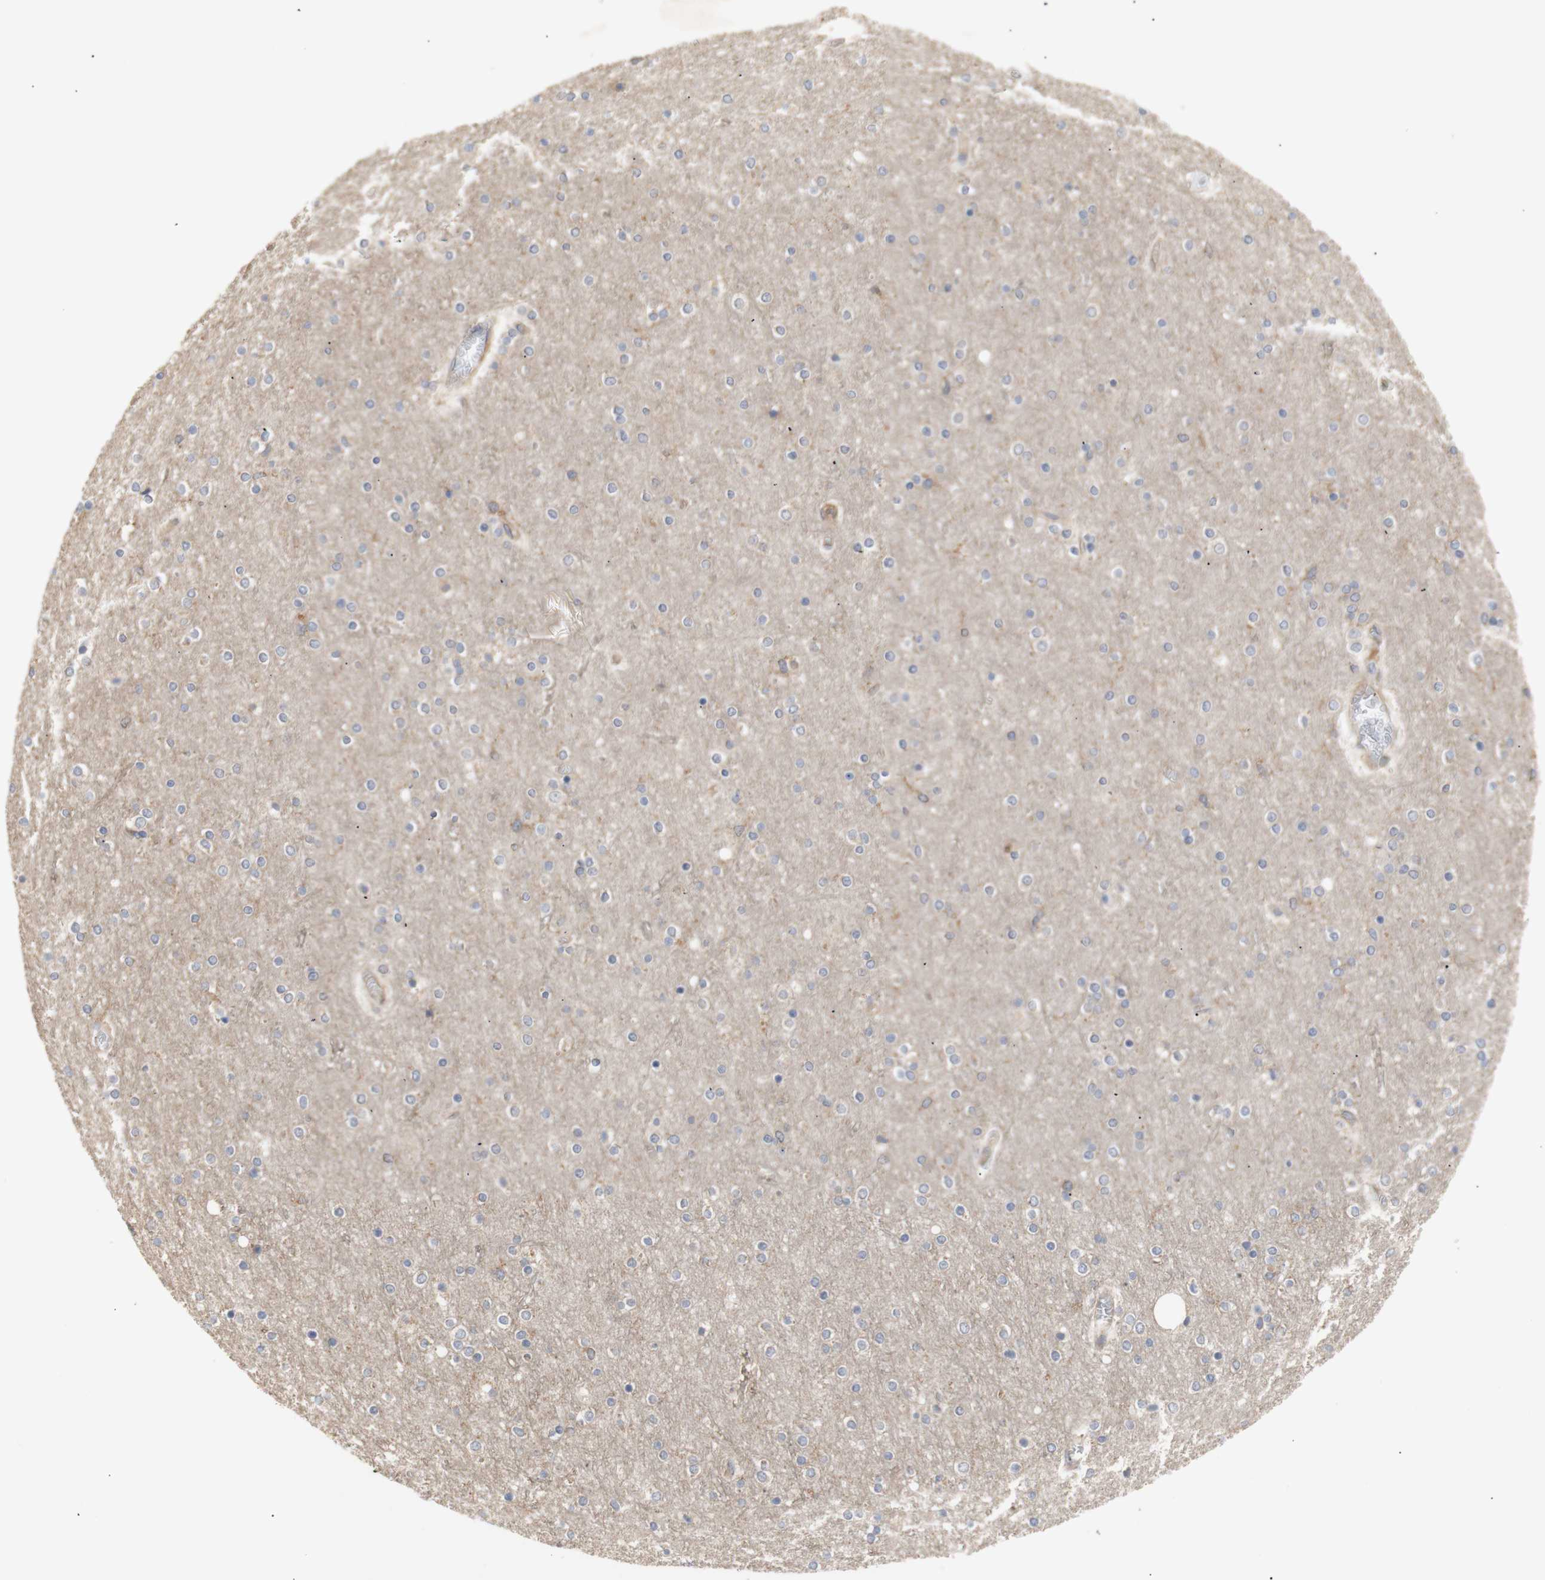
{"staining": {"intensity": "moderate", "quantity": ">75%", "location": "cytoplasmic/membranous"}, "tissue": "cerebral cortex", "cell_type": "Endothelial cells", "image_type": "normal", "snomed": [{"axis": "morphology", "description": "Normal tissue, NOS"}, {"axis": "topography", "description": "Cerebral cortex"}], "caption": "The image reveals immunohistochemical staining of benign cerebral cortex. There is moderate cytoplasmic/membranous expression is seen in about >75% of endothelial cells. The protein of interest is stained brown, and the nuclei are stained in blue (DAB (3,3'-diaminobenzidine) IHC with brightfield microscopy, high magnification).", "gene": "IKBKG", "patient": {"sex": "female", "age": 54}}